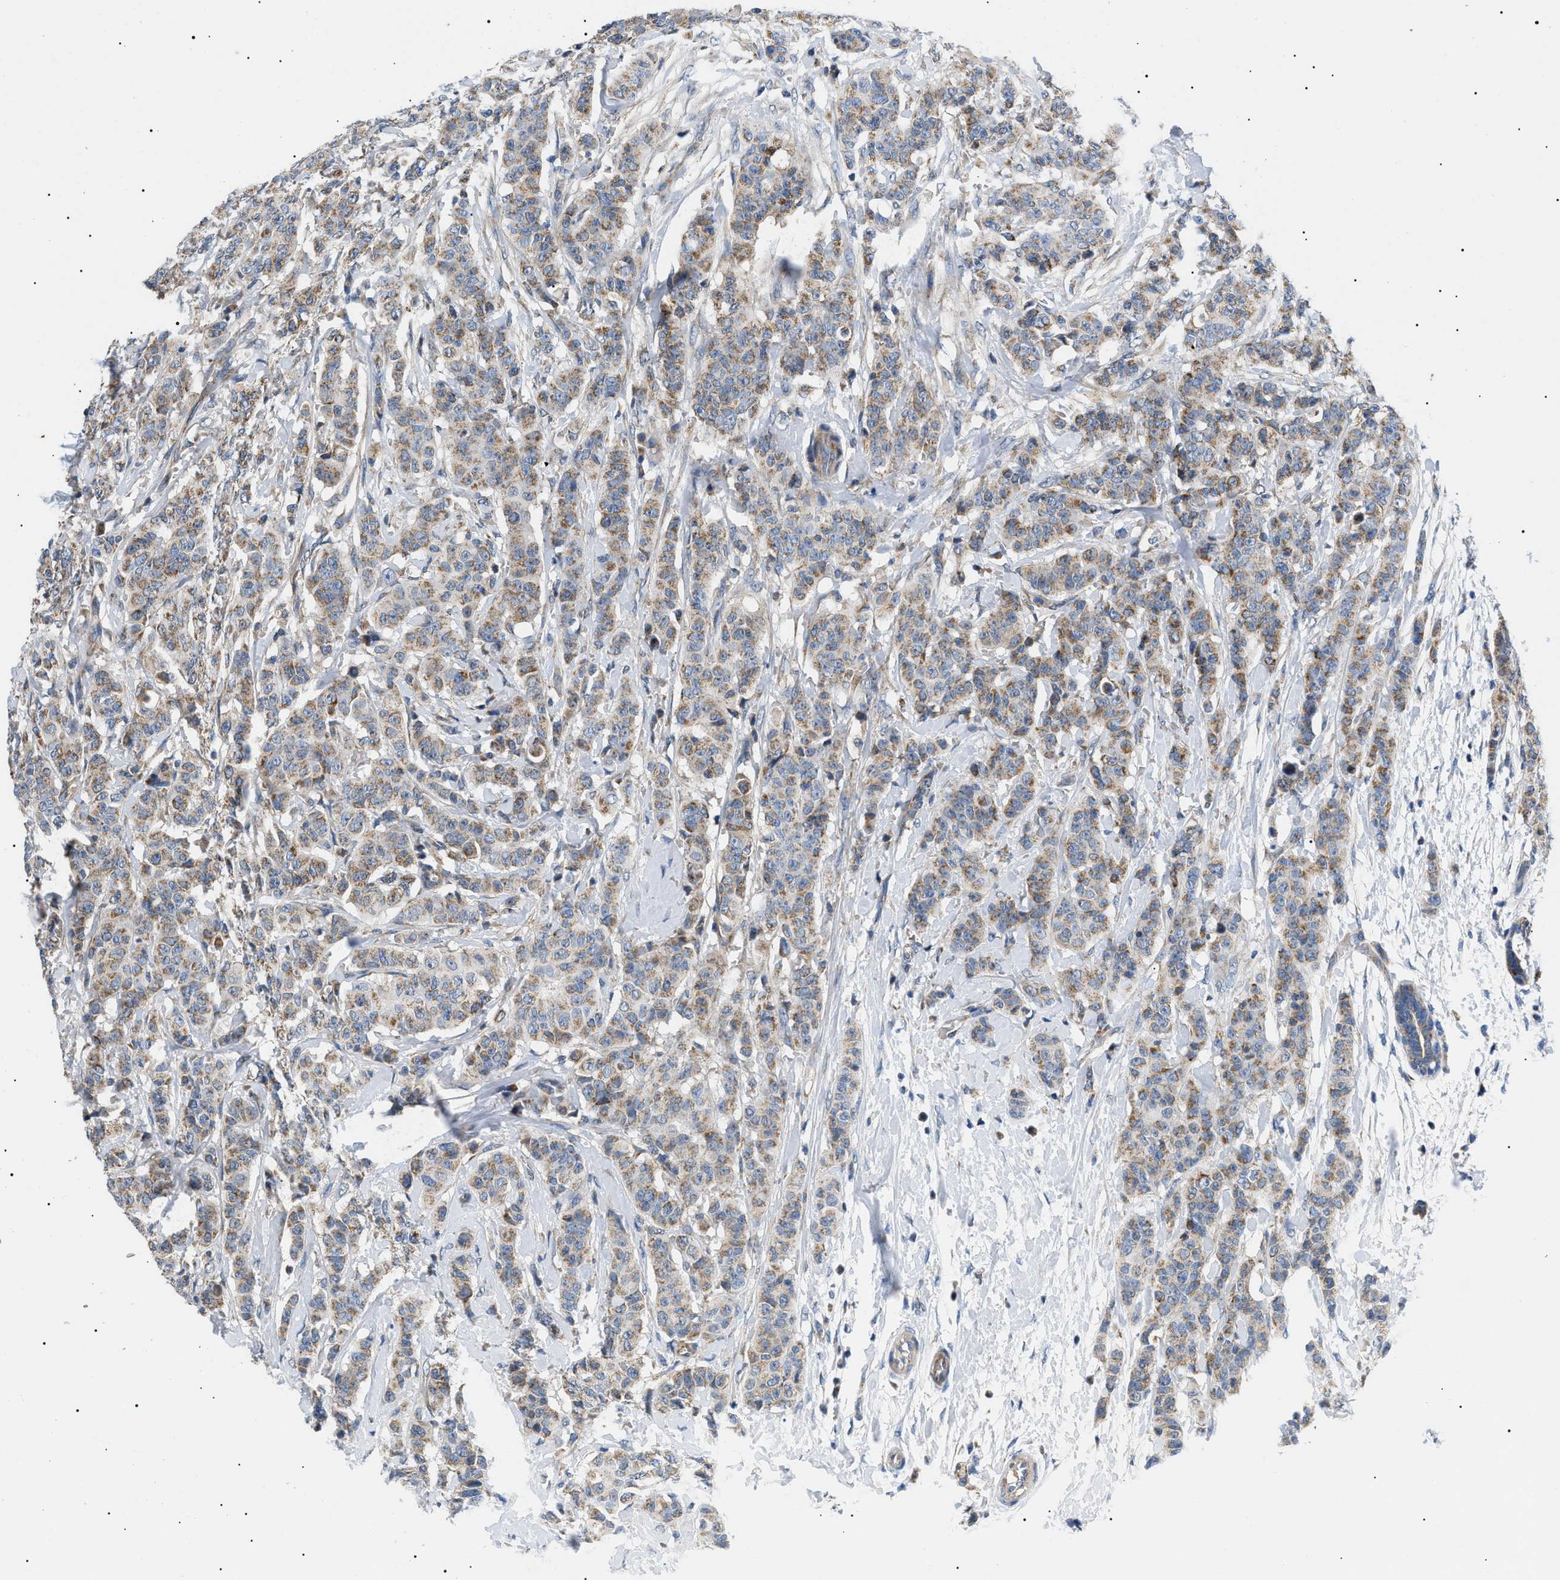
{"staining": {"intensity": "moderate", "quantity": ">75%", "location": "cytoplasmic/membranous"}, "tissue": "breast cancer", "cell_type": "Tumor cells", "image_type": "cancer", "snomed": [{"axis": "morphology", "description": "Normal tissue, NOS"}, {"axis": "morphology", "description": "Duct carcinoma"}, {"axis": "topography", "description": "Breast"}], "caption": "Protein staining demonstrates moderate cytoplasmic/membranous positivity in about >75% of tumor cells in breast cancer.", "gene": "TOMM6", "patient": {"sex": "female", "age": 40}}